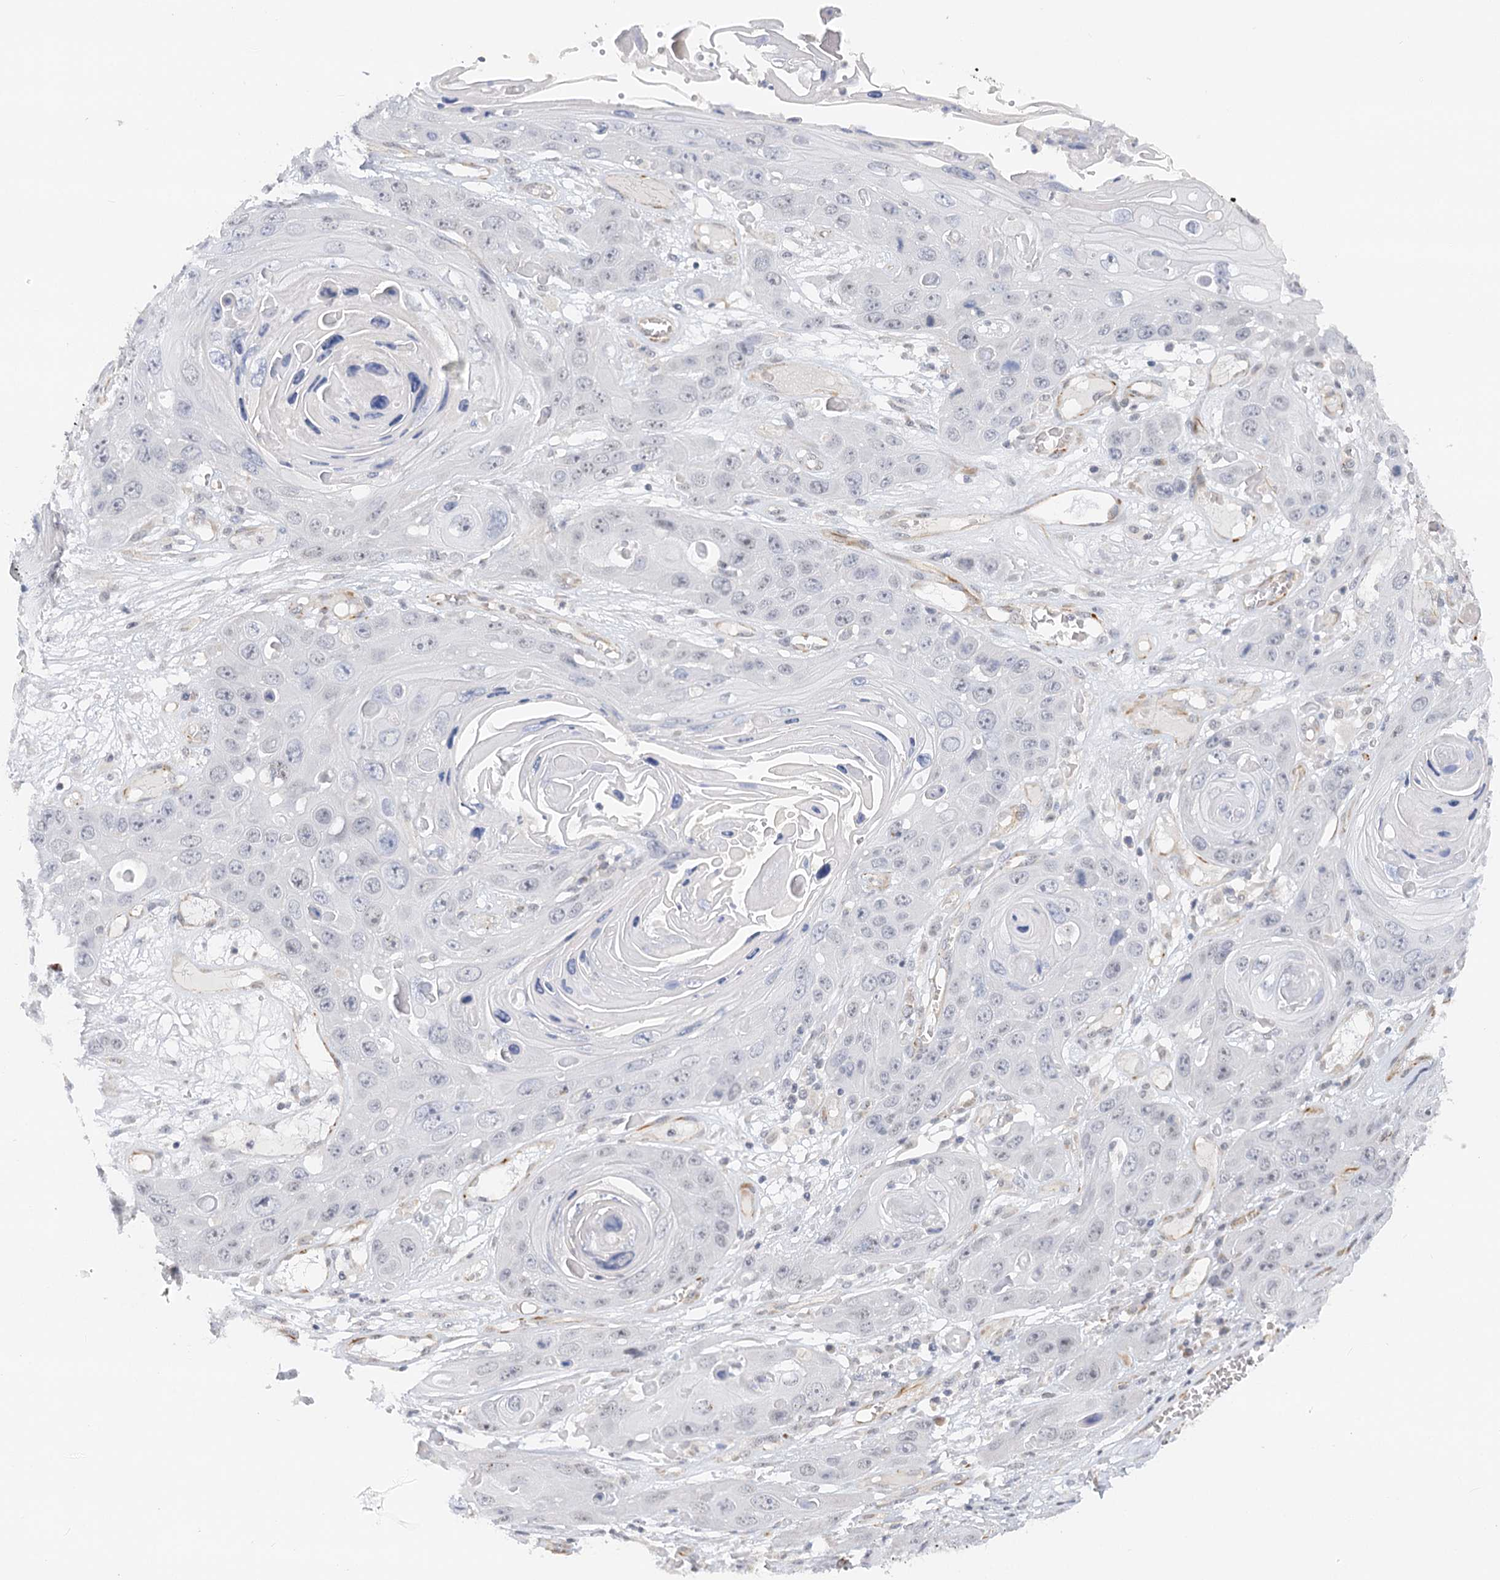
{"staining": {"intensity": "negative", "quantity": "none", "location": "none"}, "tissue": "skin cancer", "cell_type": "Tumor cells", "image_type": "cancer", "snomed": [{"axis": "morphology", "description": "Squamous cell carcinoma, NOS"}, {"axis": "topography", "description": "Skin"}], "caption": "A histopathology image of squamous cell carcinoma (skin) stained for a protein demonstrates no brown staining in tumor cells.", "gene": "NELL2", "patient": {"sex": "male", "age": 55}}